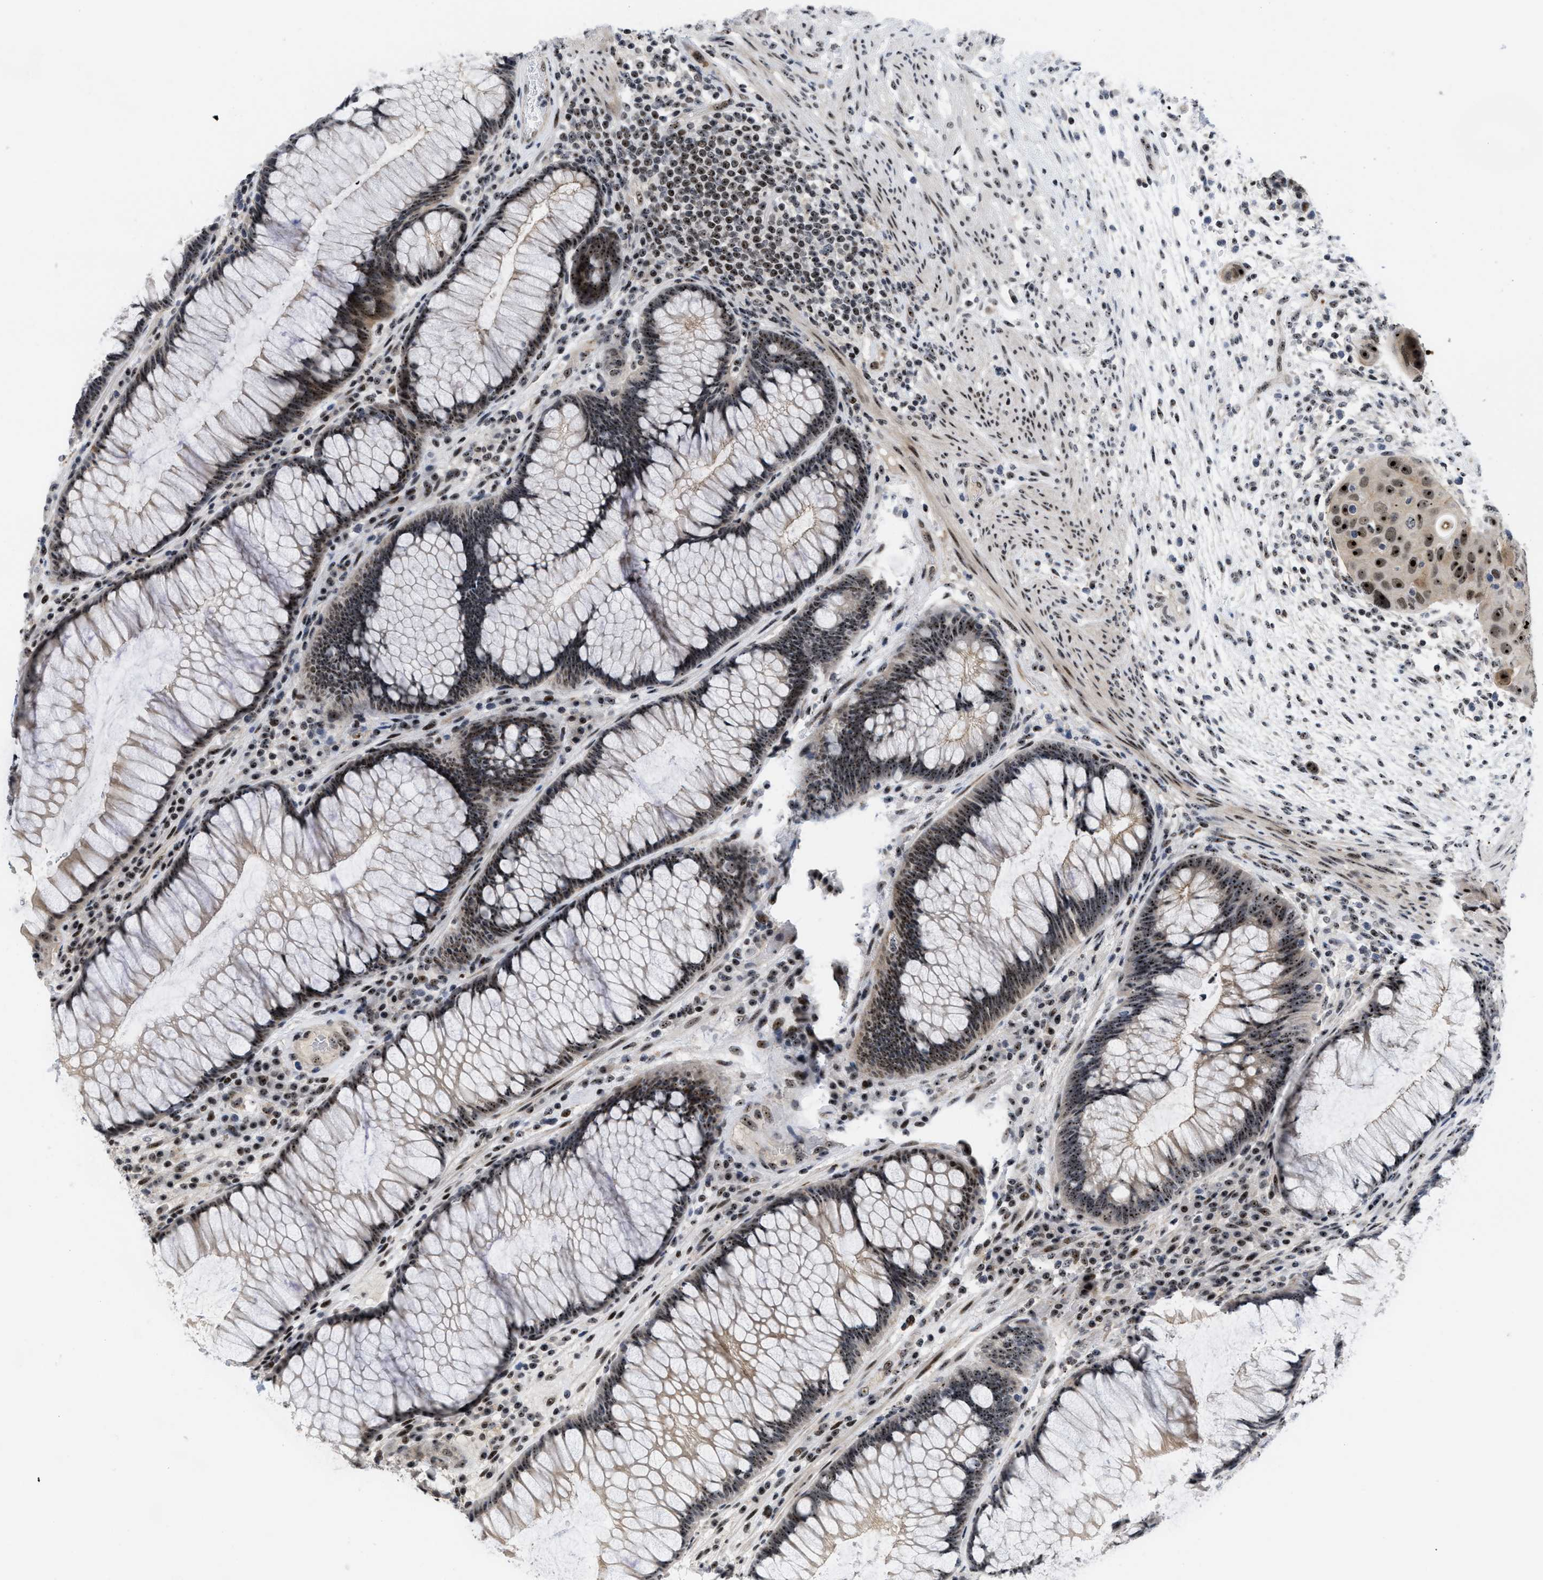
{"staining": {"intensity": "strong", "quantity": ">75%", "location": "nuclear"}, "tissue": "rectum", "cell_type": "Glandular cells", "image_type": "normal", "snomed": [{"axis": "morphology", "description": "Normal tissue, NOS"}, {"axis": "topography", "description": "Rectum"}], "caption": "Immunohistochemistry (IHC) micrograph of normal human rectum stained for a protein (brown), which exhibits high levels of strong nuclear staining in about >75% of glandular cells.", "gene": "NOP58", "patient": {"sex": "male", "age": 51}}